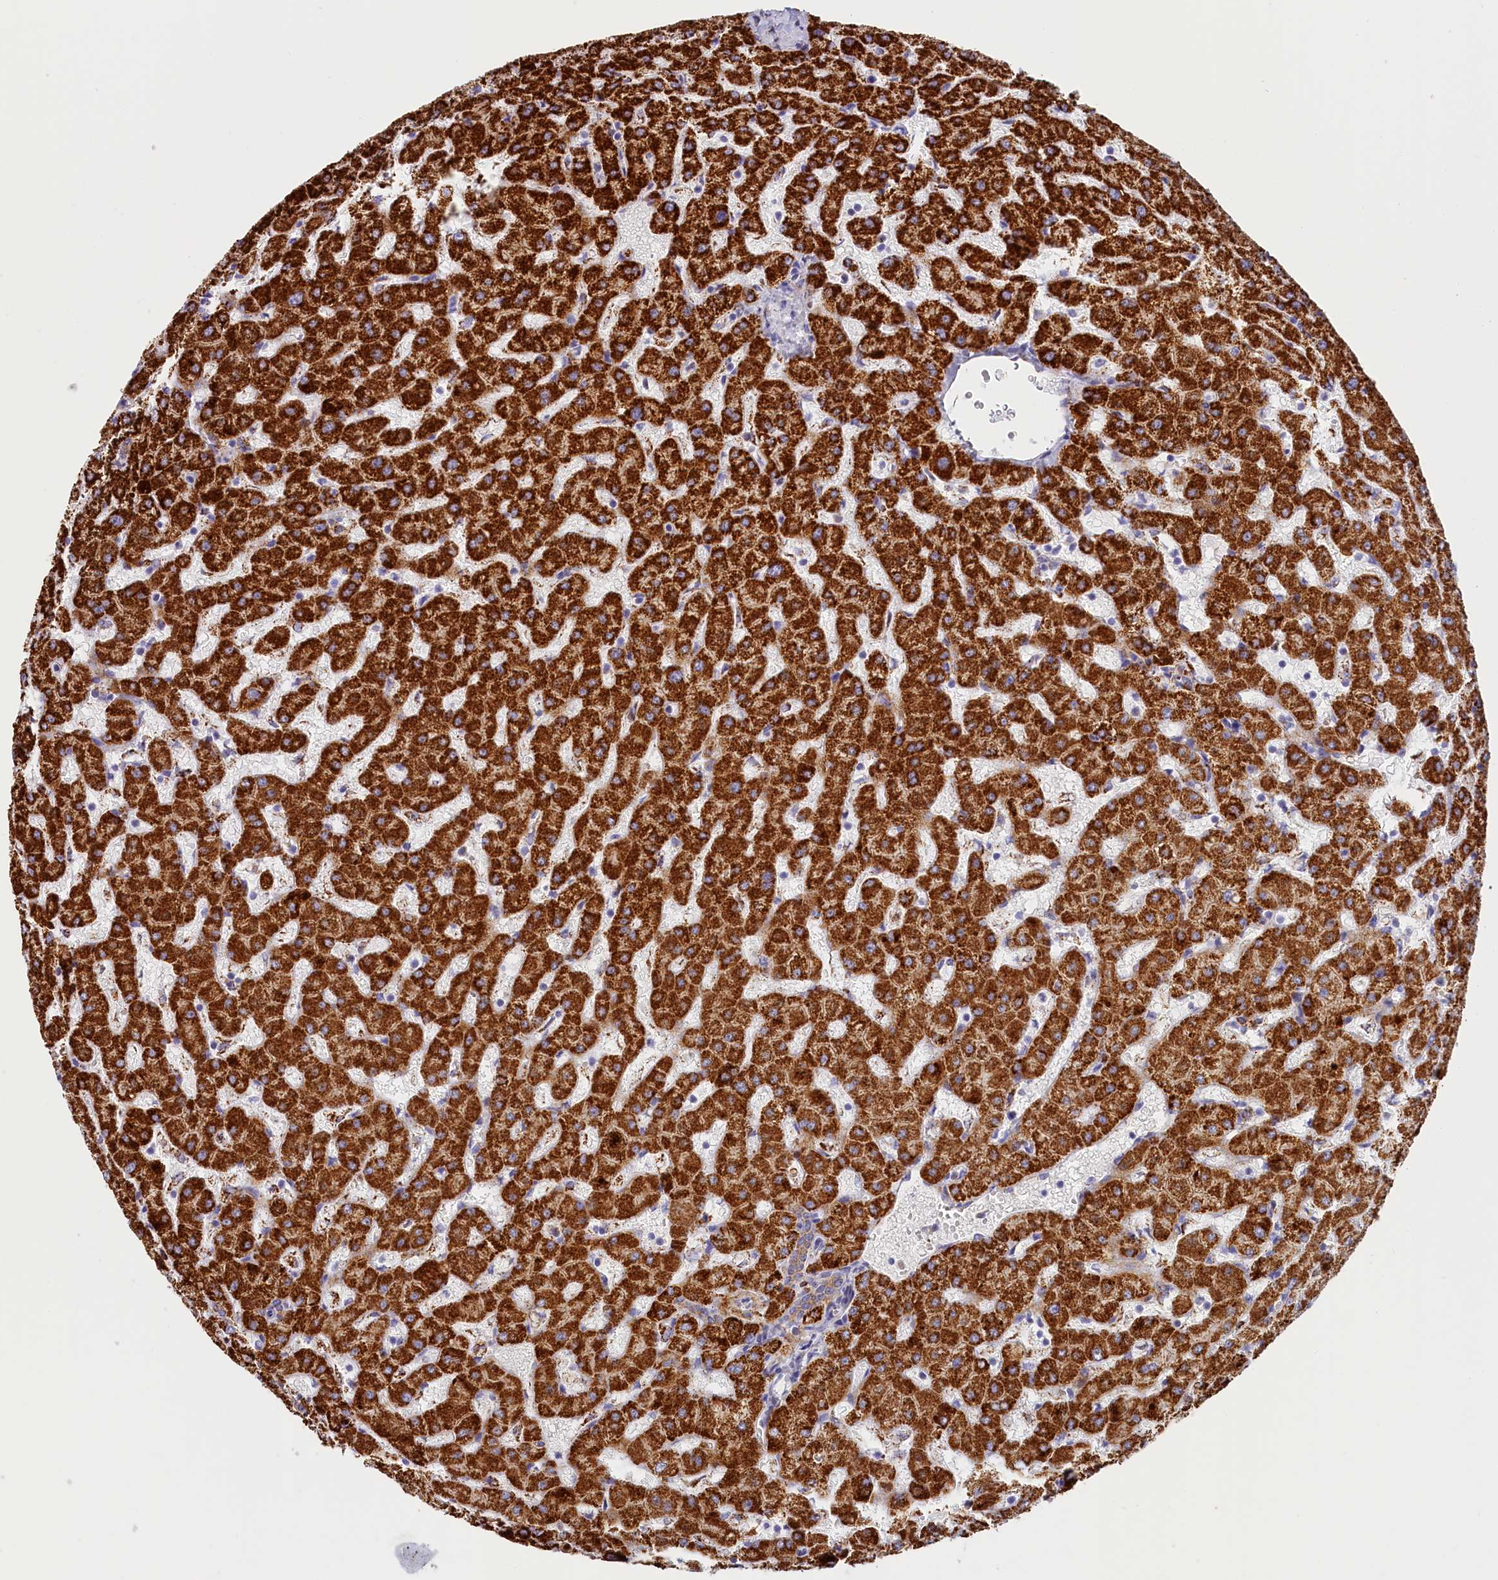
{"staining": {"intensity": "strong", "quantity": ">75%", "location": "cytoplasmic/membranous"}, "tissue": "liver", "cell_type": "Cholangiocytes", "image_type": "normal", "snomed": [{"axis": "morphology", "description": "Normal tissue, NOS"}, {"axis": "topography", "description": "Liver"}], "caption": "DAB immunohistochemical staining of normal liver demonstrates strong cytoplasmic/membranous protein expression in about >75% of cholangiocytes. Using DAB (3,3'-diaminobenzidine) (brown) and hematoxylin (blue) stains, captured at high magnification using brightfield microscopy.", "gene": "AKTIP", "patient": {"sex": "female", "age": 63}}